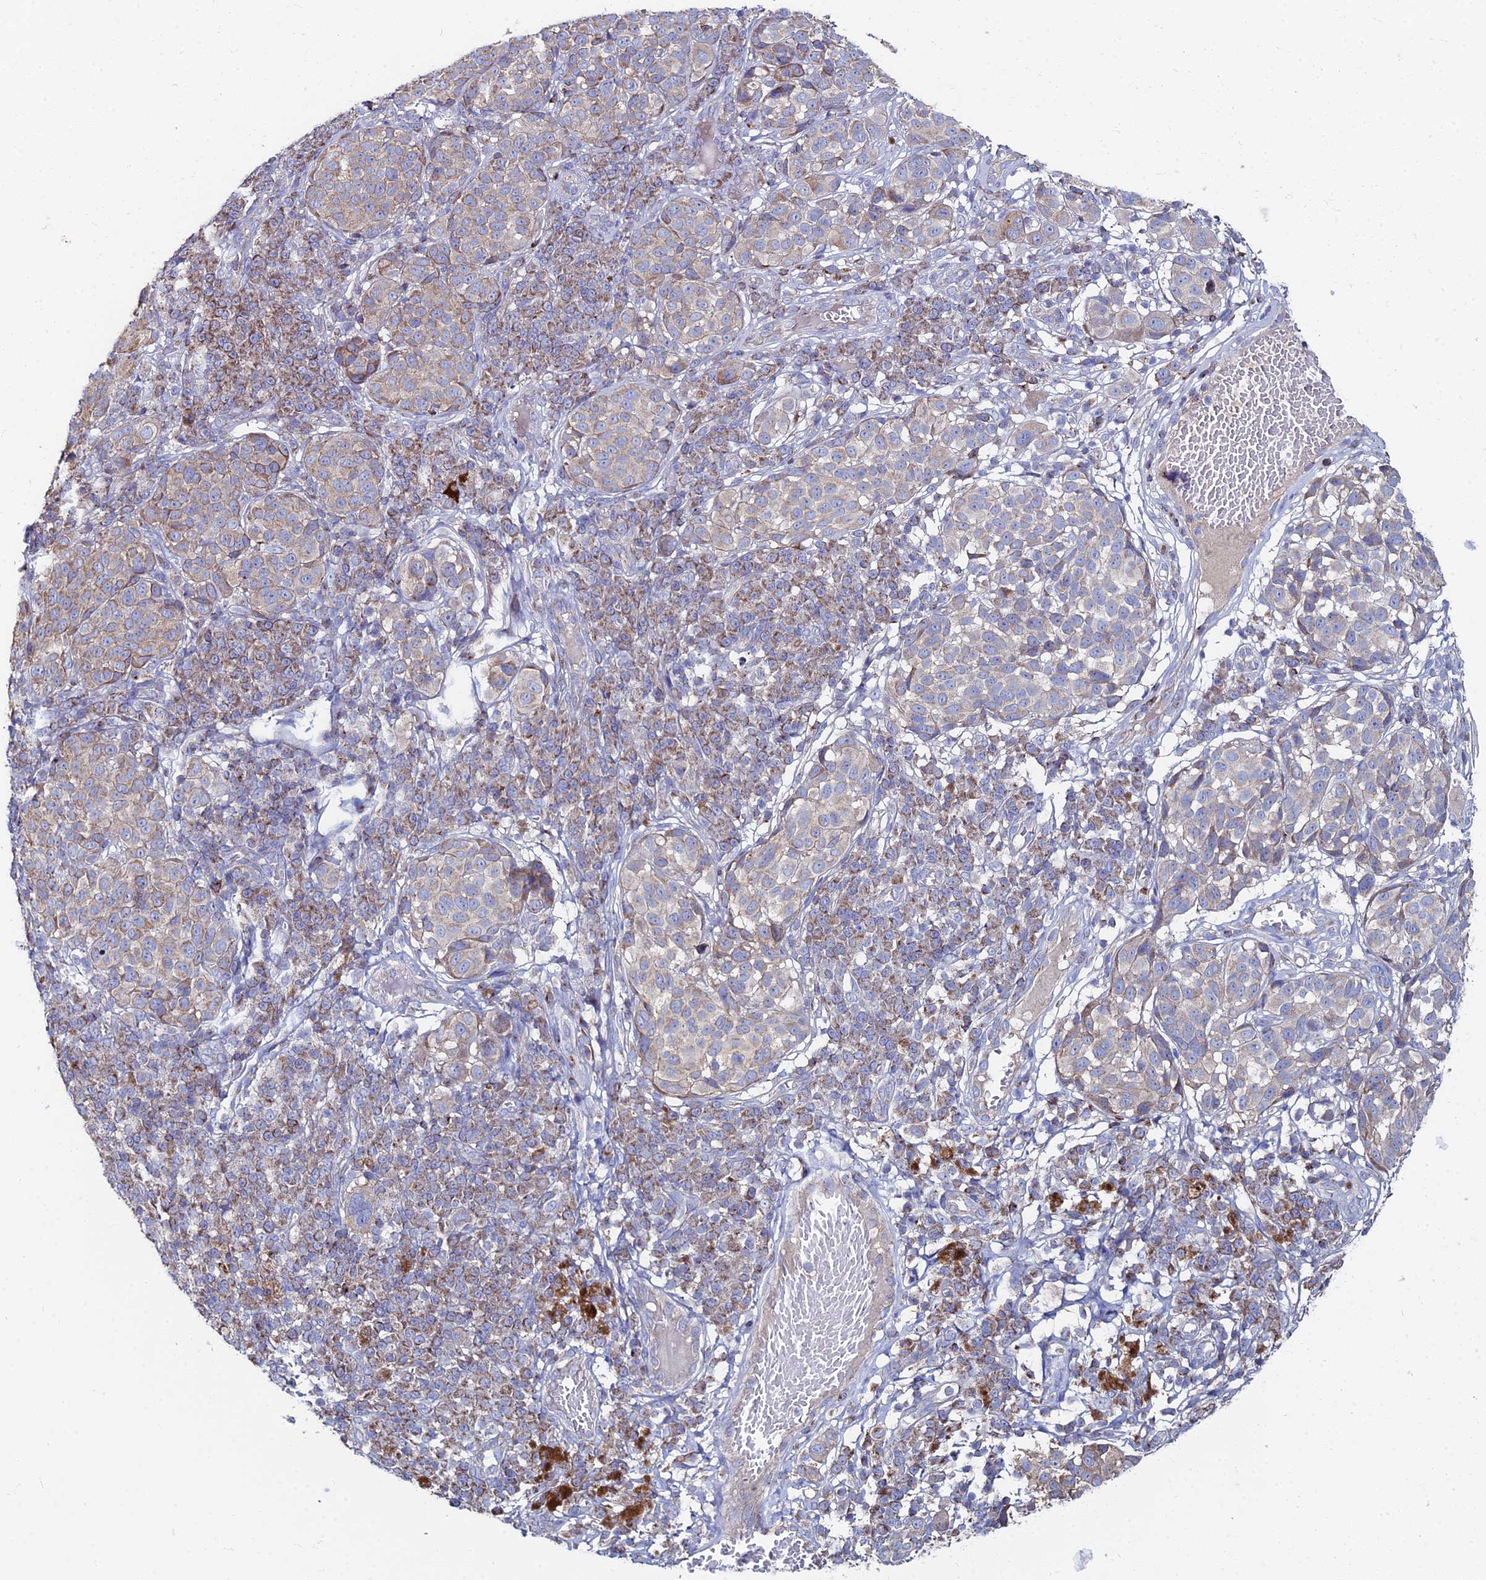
{"staining": {"intensity": "weak", "quantity": "25%-75%", "location": "cytoplasmic/membranous"}, "tissue": "melanoma", "cell_type": "Tumor cells", "image_type": "cancer", "snomed": [{"axis": "morphology", "description": "Malignant melanoma, NOS"}, {"axis": "topography", "description": "Skin"}], "caption": "This is a photomicrograph of immunohistochemistry staining of malignant melanoma, which shows weak staining in the cytoplasmic/membranous of tumor cells.", "gene": "SPOCK2", "patient": {"sex": "male", "age": 38}}